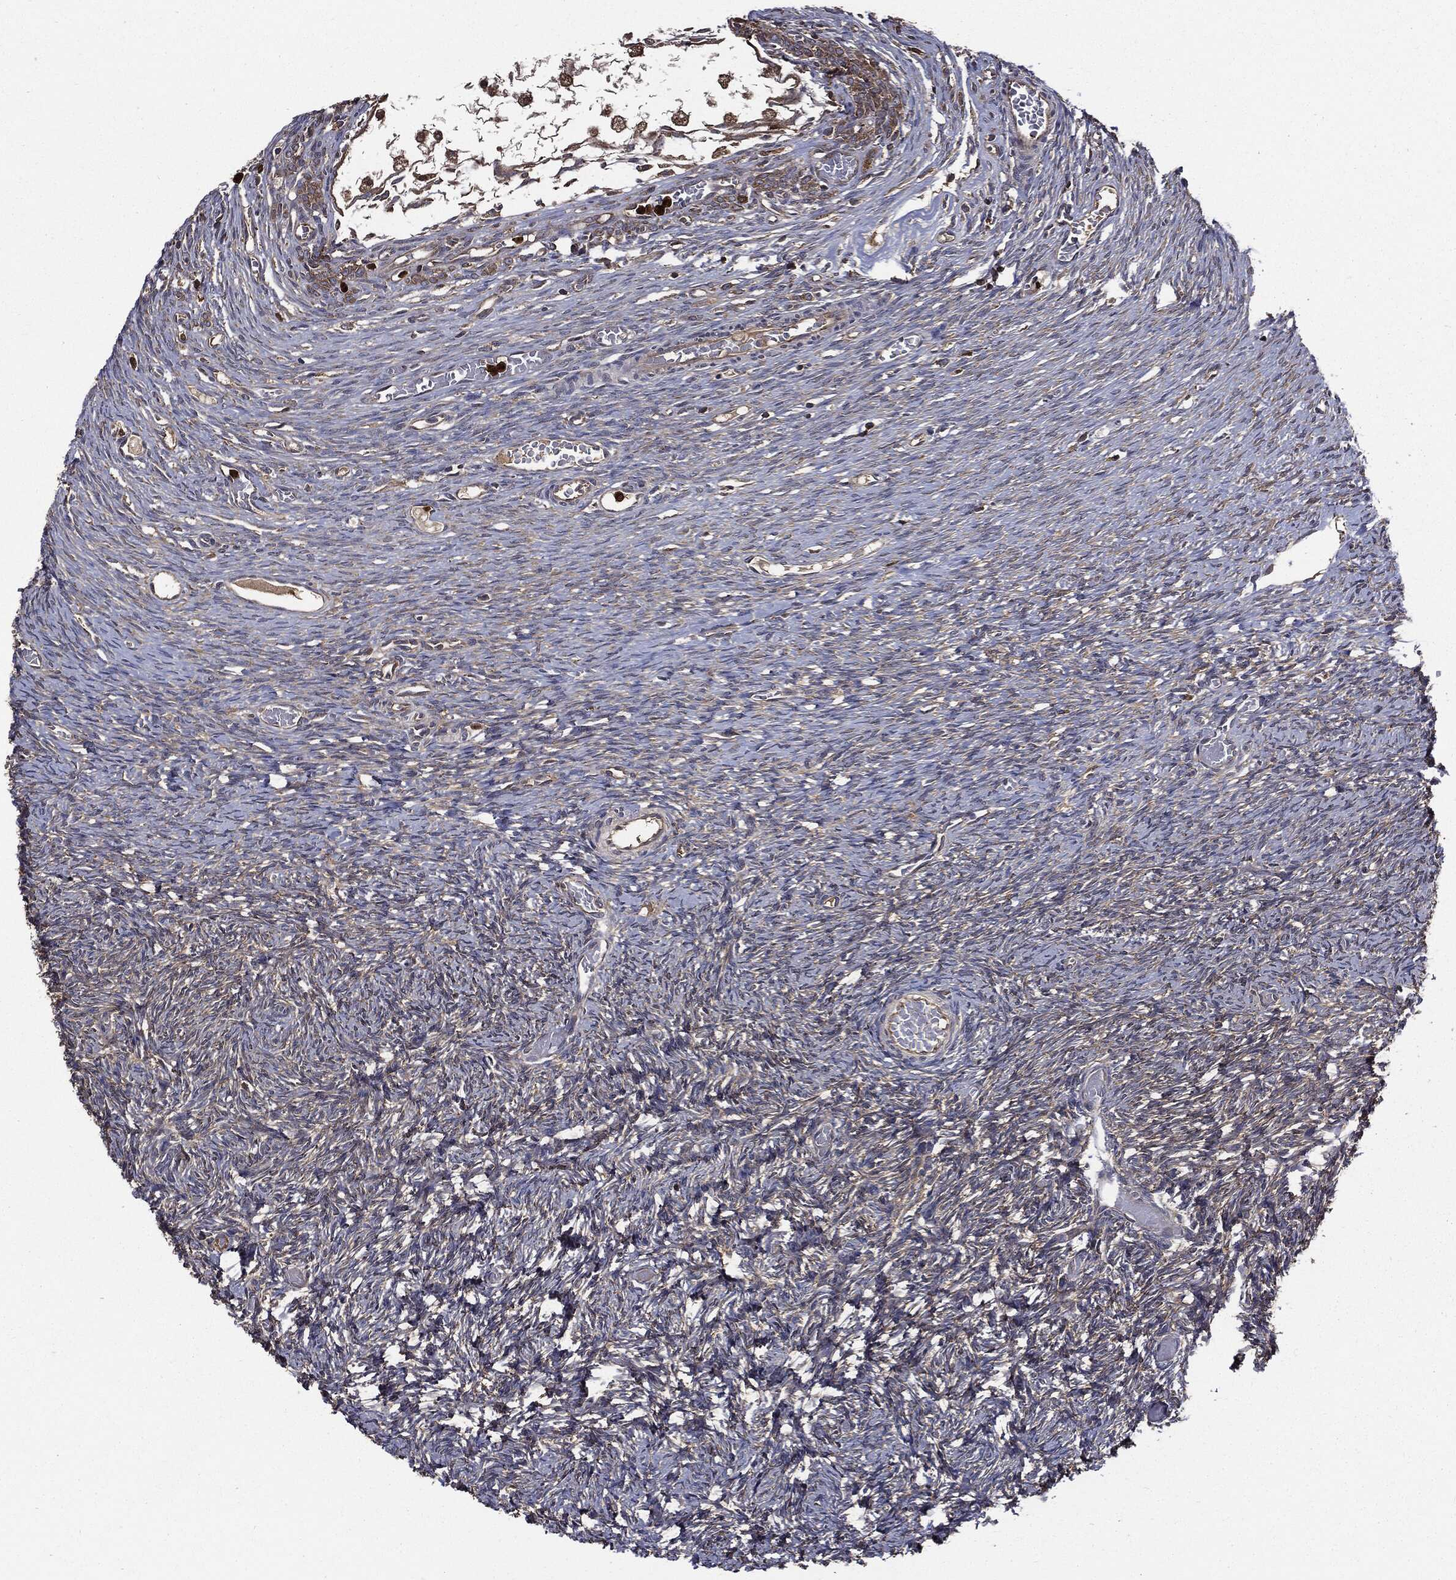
{"staining": {"intensity": "strong", "quantity": ">75%", "location": "cytoplasmic/membranous"}, "tissue": "ovary", "cell_type": "Follicle cells", "image_type": "normal", "snomed": [{"axis": "morphology", "description": "Normal tissue, NOS"}, {"axis": "topography", "description": "Ovary"}], "caption": "The image reveals a brown stain indicating the presence of a protein in the cytoplasmic/membranous of follicle cells in ovary.", "gene": "PDCD6IP", "patient": {"sex": "female", "age": 39}}